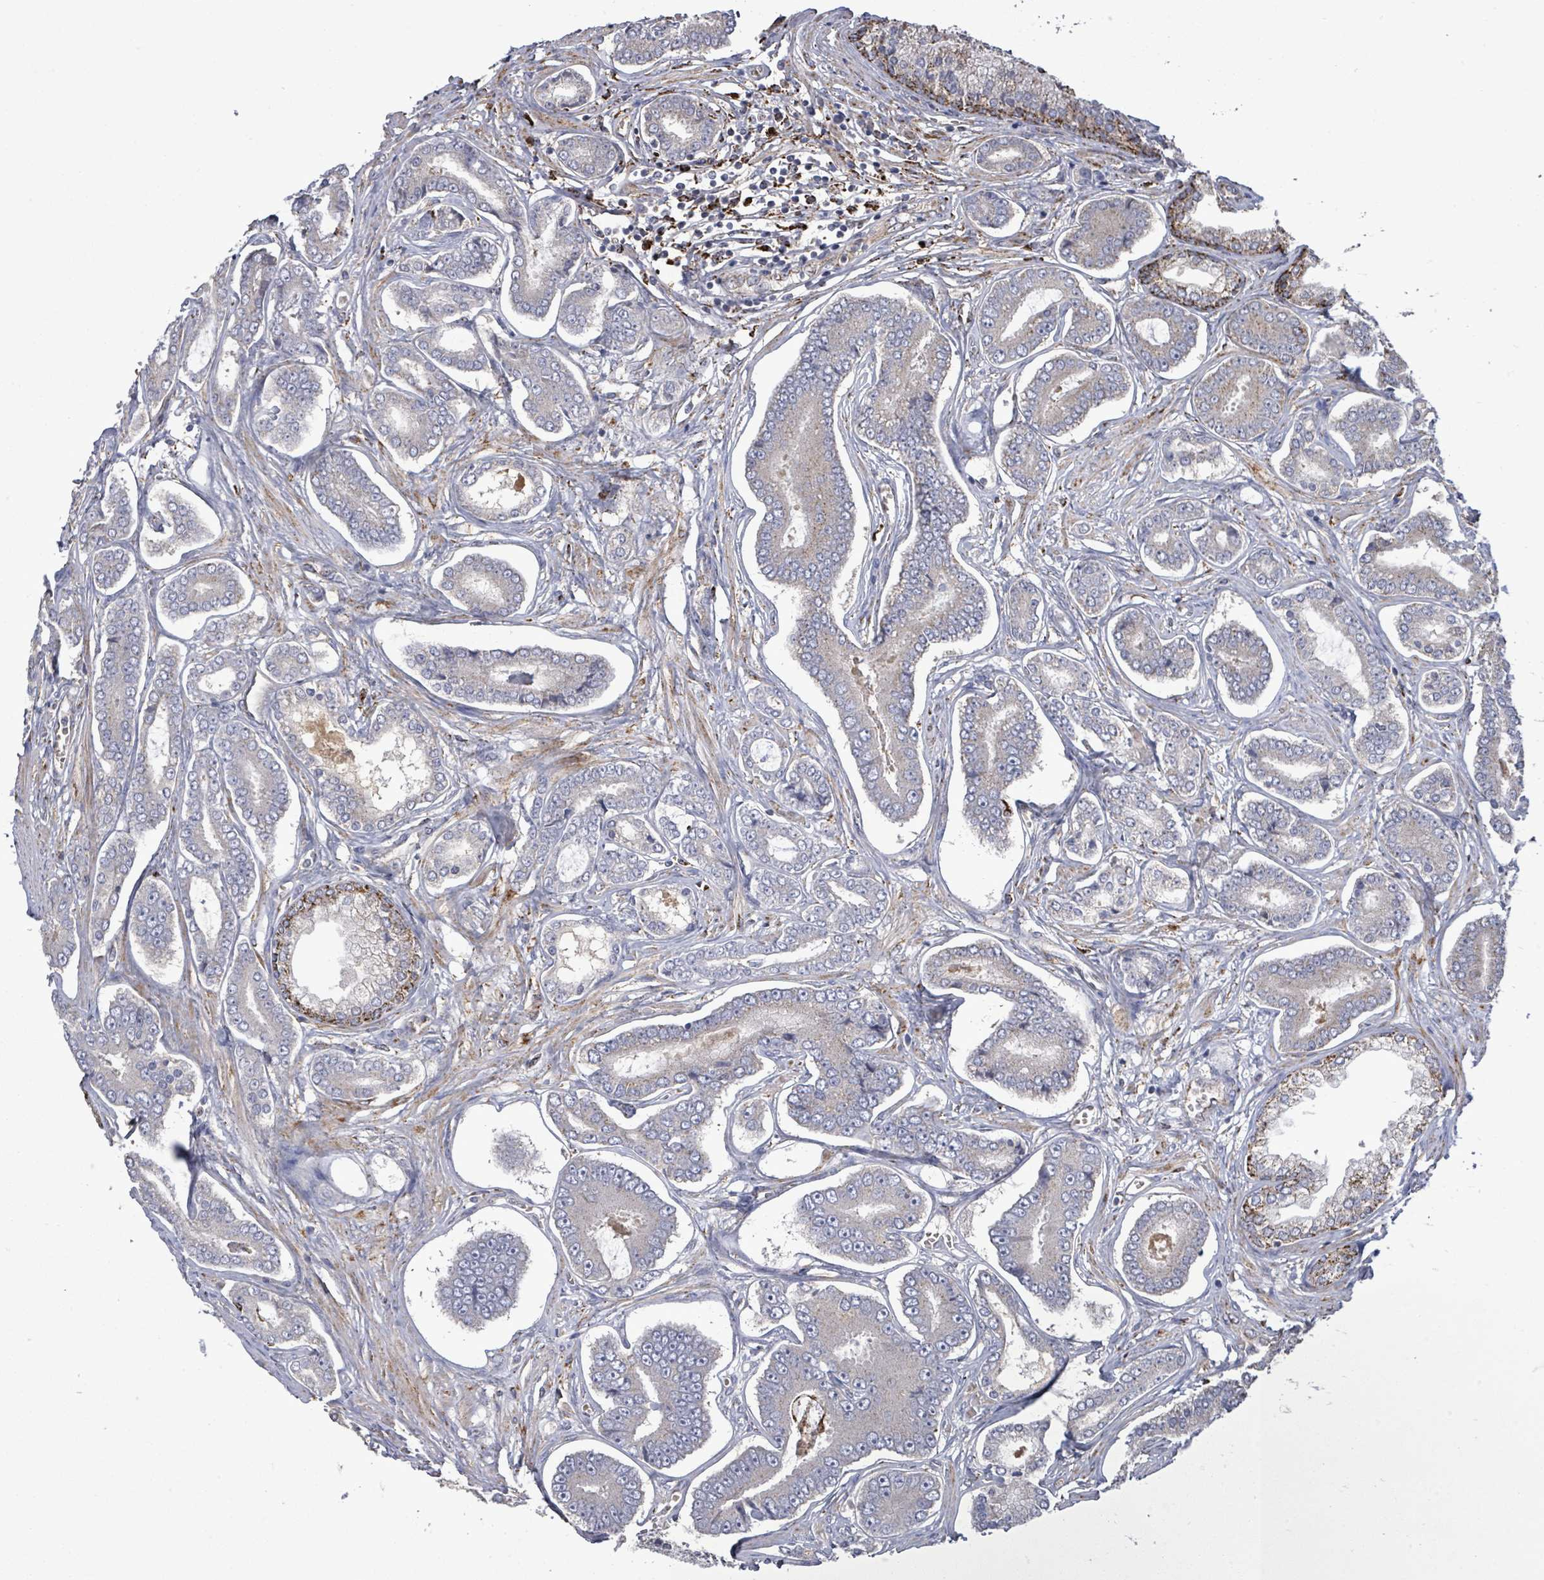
{"staining": {"intensity": "strong", "quantity": "<25%", "location": "cytoplasmic/membranous"}, "tissue": "prostate cancer", "cell_type": "Tumor cells", "image_type": "cancer", "snomed": [{"axis": "morphology", "description": "Adenocarcinoma, NOS"}, {"axis": "topography", "description": "Prostate and seminal vesicle, NOS"}], "caption": "The image exhibits staining of prostate adenocarcinoma, revealing strong cytoplasmic/membranous protein staining (brown color) within tumor cells.", "gene": "MTMR12", "patient": {"sex": "male", "age": 76}}